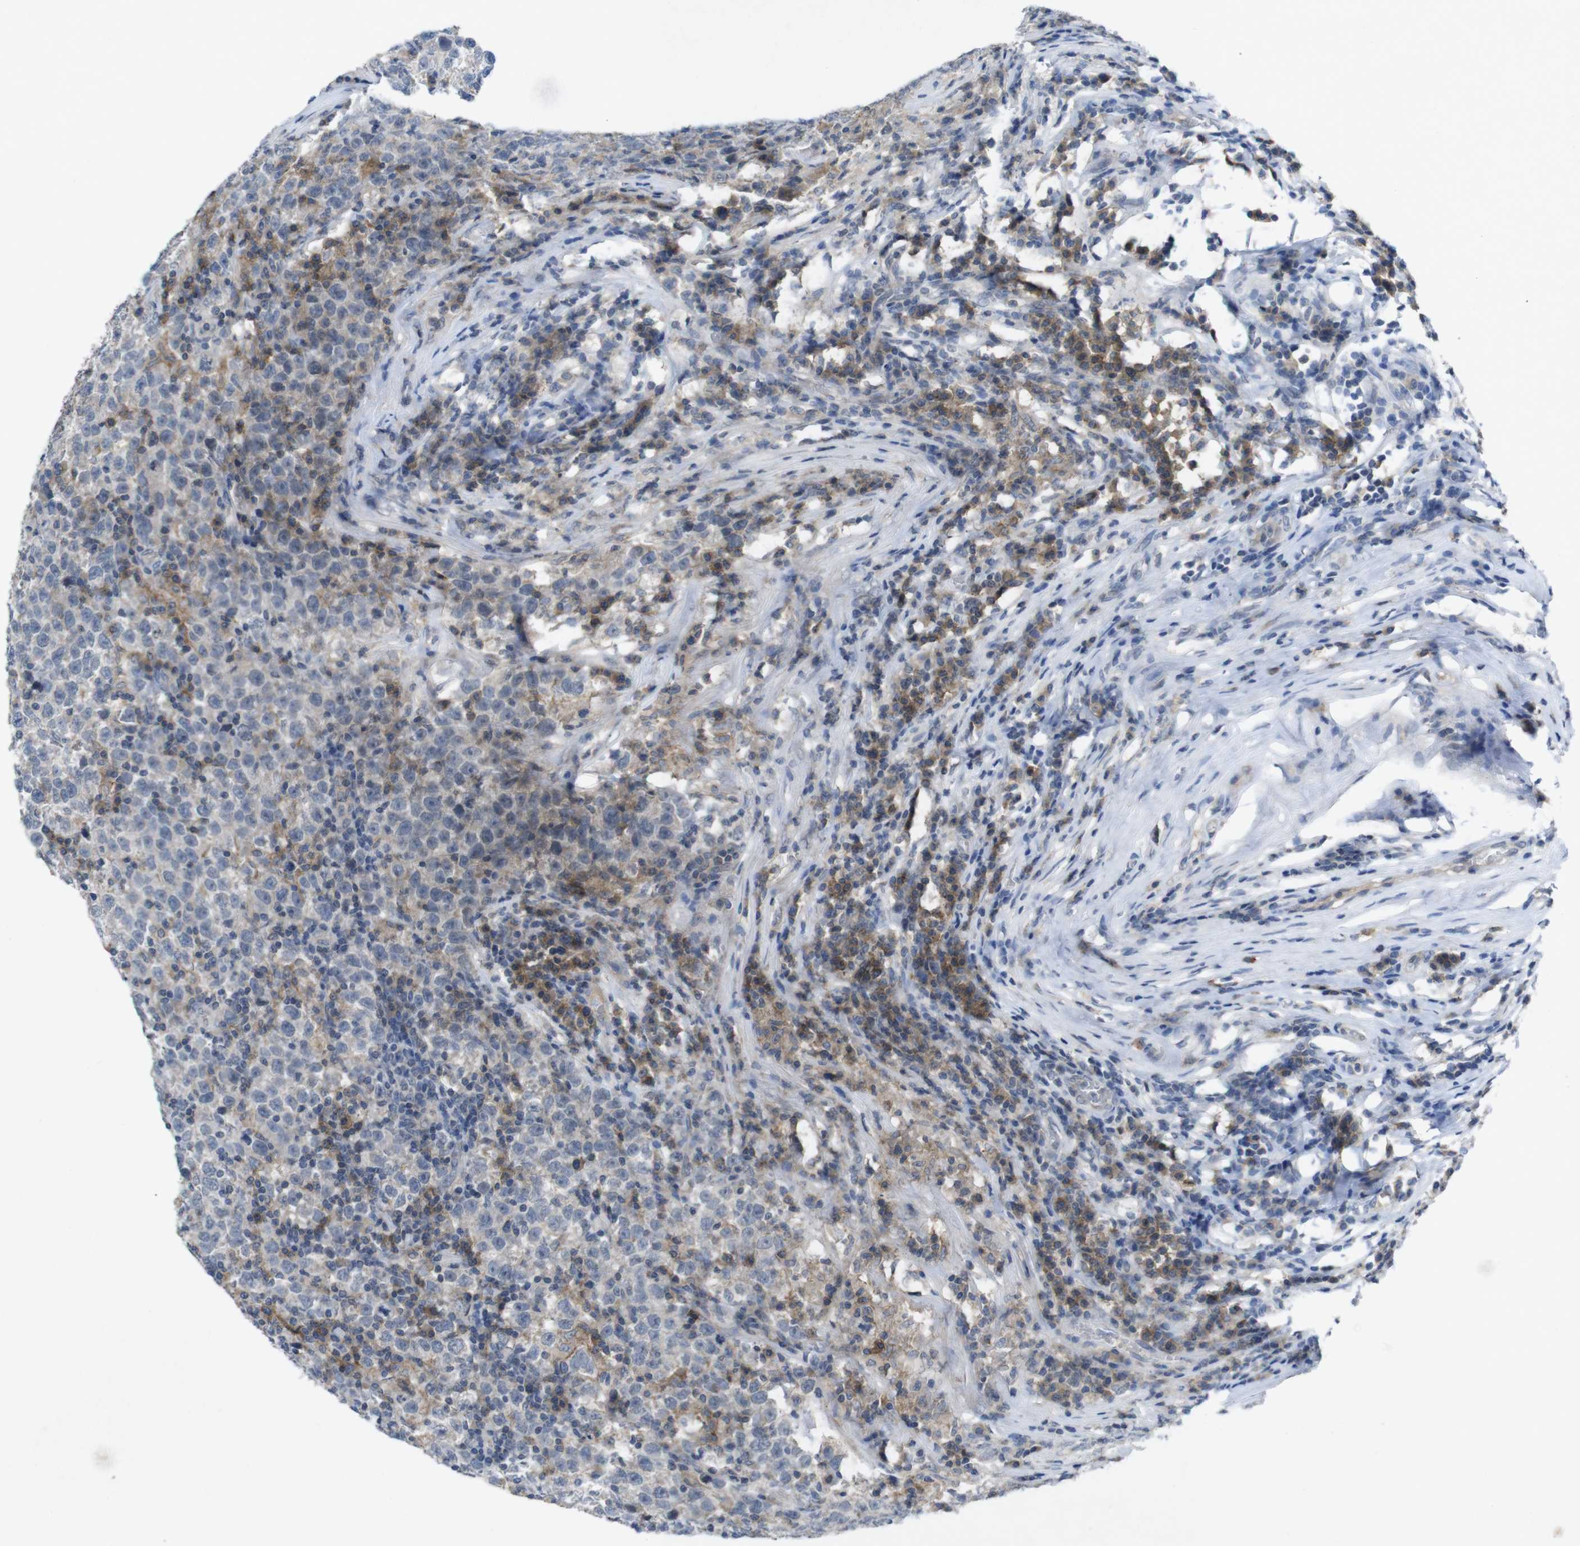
{"staining": {"intensity": "weak", "quantity": "<25%", "location": "cytoplasmic/membranous"}, "tissue": "testis cancer", "cell_type": "Tumor cells", "image_type": "cancer", "snomed": [{"axis": "morphology", "description": "Seminoma, NOS"}, {"axis": "topography", "description": "Testis"}], "caption": "High magnification brightfield microscopy of seminoma (testis) stained with DAB (brown) and counterstained with hematoxylin (blue): tumor cells show no significant positivity.", "gene": "SLAMF7", "patient": {"sex": "male", "age": 43}}